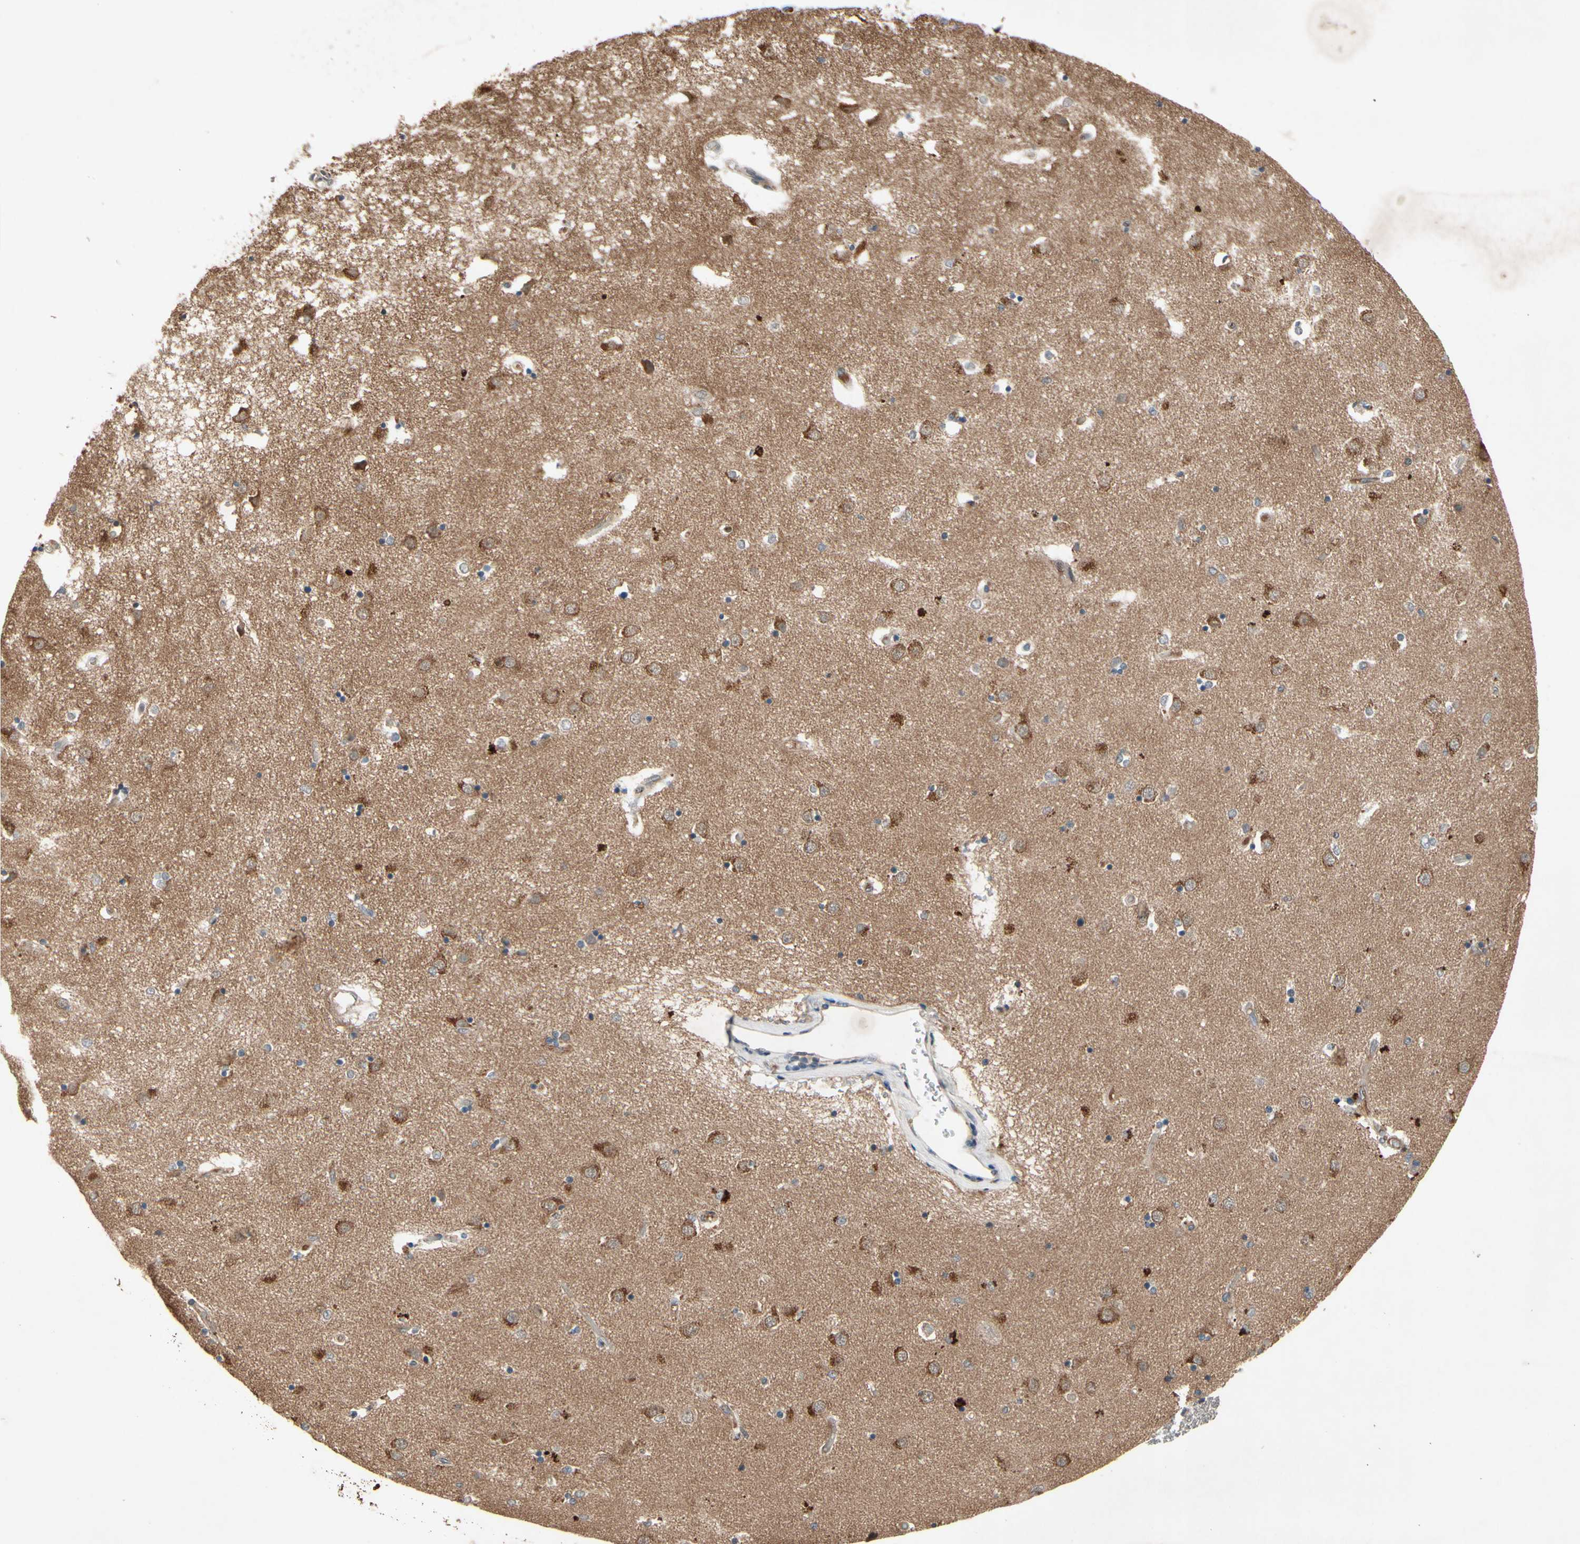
{"staining": {"intensity": "negative", "quantity": "none", "location": "none"}, "tissue": "caudate", "cell_type": "Glial cells", "image_type": "normal", "snomed": [{"axis": "morphology", "description": "Normal tissue, NOS"}, {"axis": "topography", "description": "Lateral ventricle wall"}], "caption": "Caudate stained for a protein using IHC demonstrates no expression glial cells.", "gene": "NSF", "patient": {"sex": "female", "age": 54}}